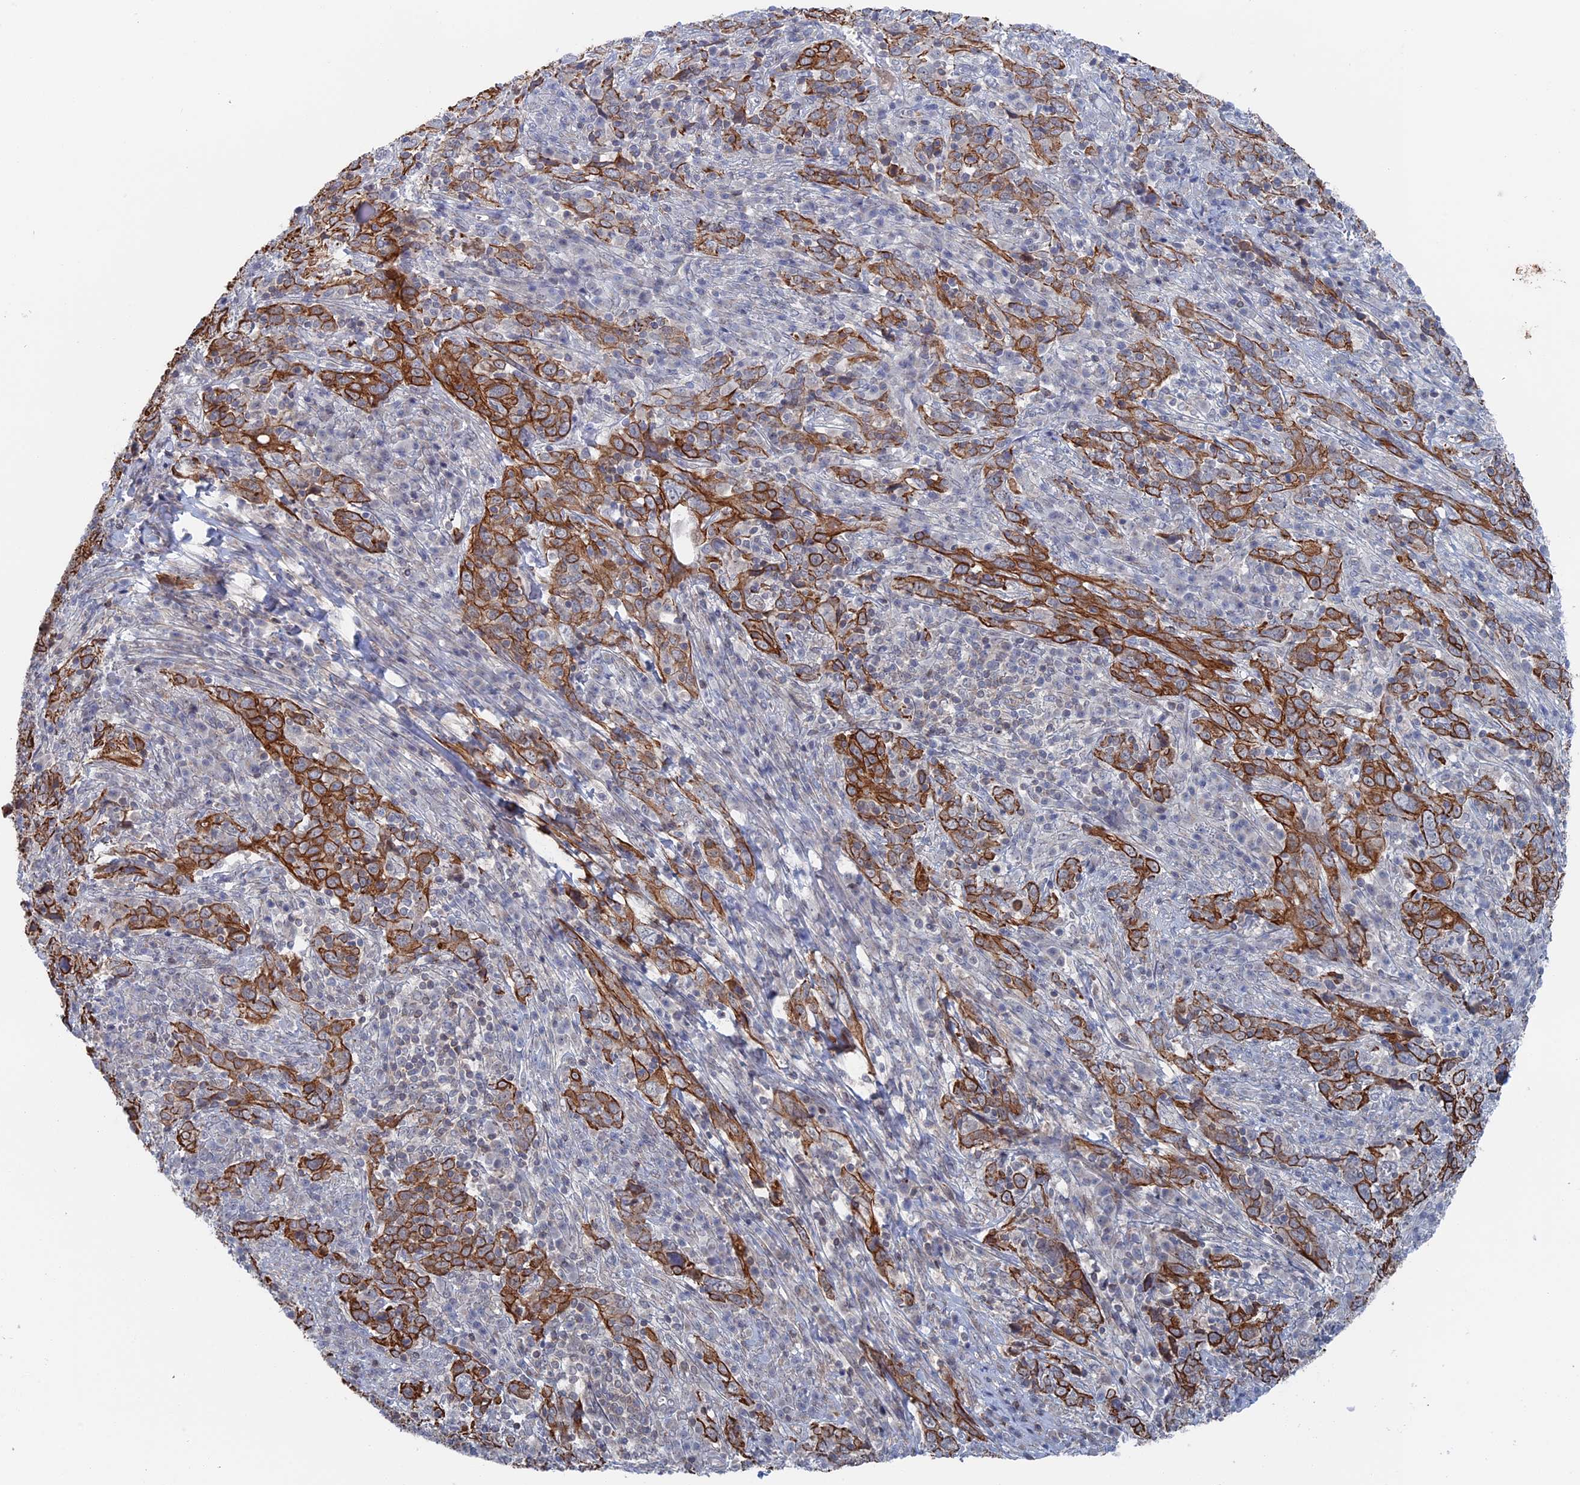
{"staining": {"intensity": "strong", "quantity": ">75%", "location": "cytoplasmic/membranous"}, "tissue": "cervical cancer", "cell_type": "Tumor cells", "image_type": "cancer", "snomed": [{"axis": "morphology", "description": "Squamous cell carcinoma, NOS"}, {"axis": "topography", "description": "Cervix"}], "caption": "Approximately >75% of tumor cells in human cervical cancer (squamous cell carcinoma) show strong cytoplasmic/membranous protein expression as visualized by brown immunohistochemical staining.", "gene": "IL7", "patient": {"sex": "female", "age": 46}}